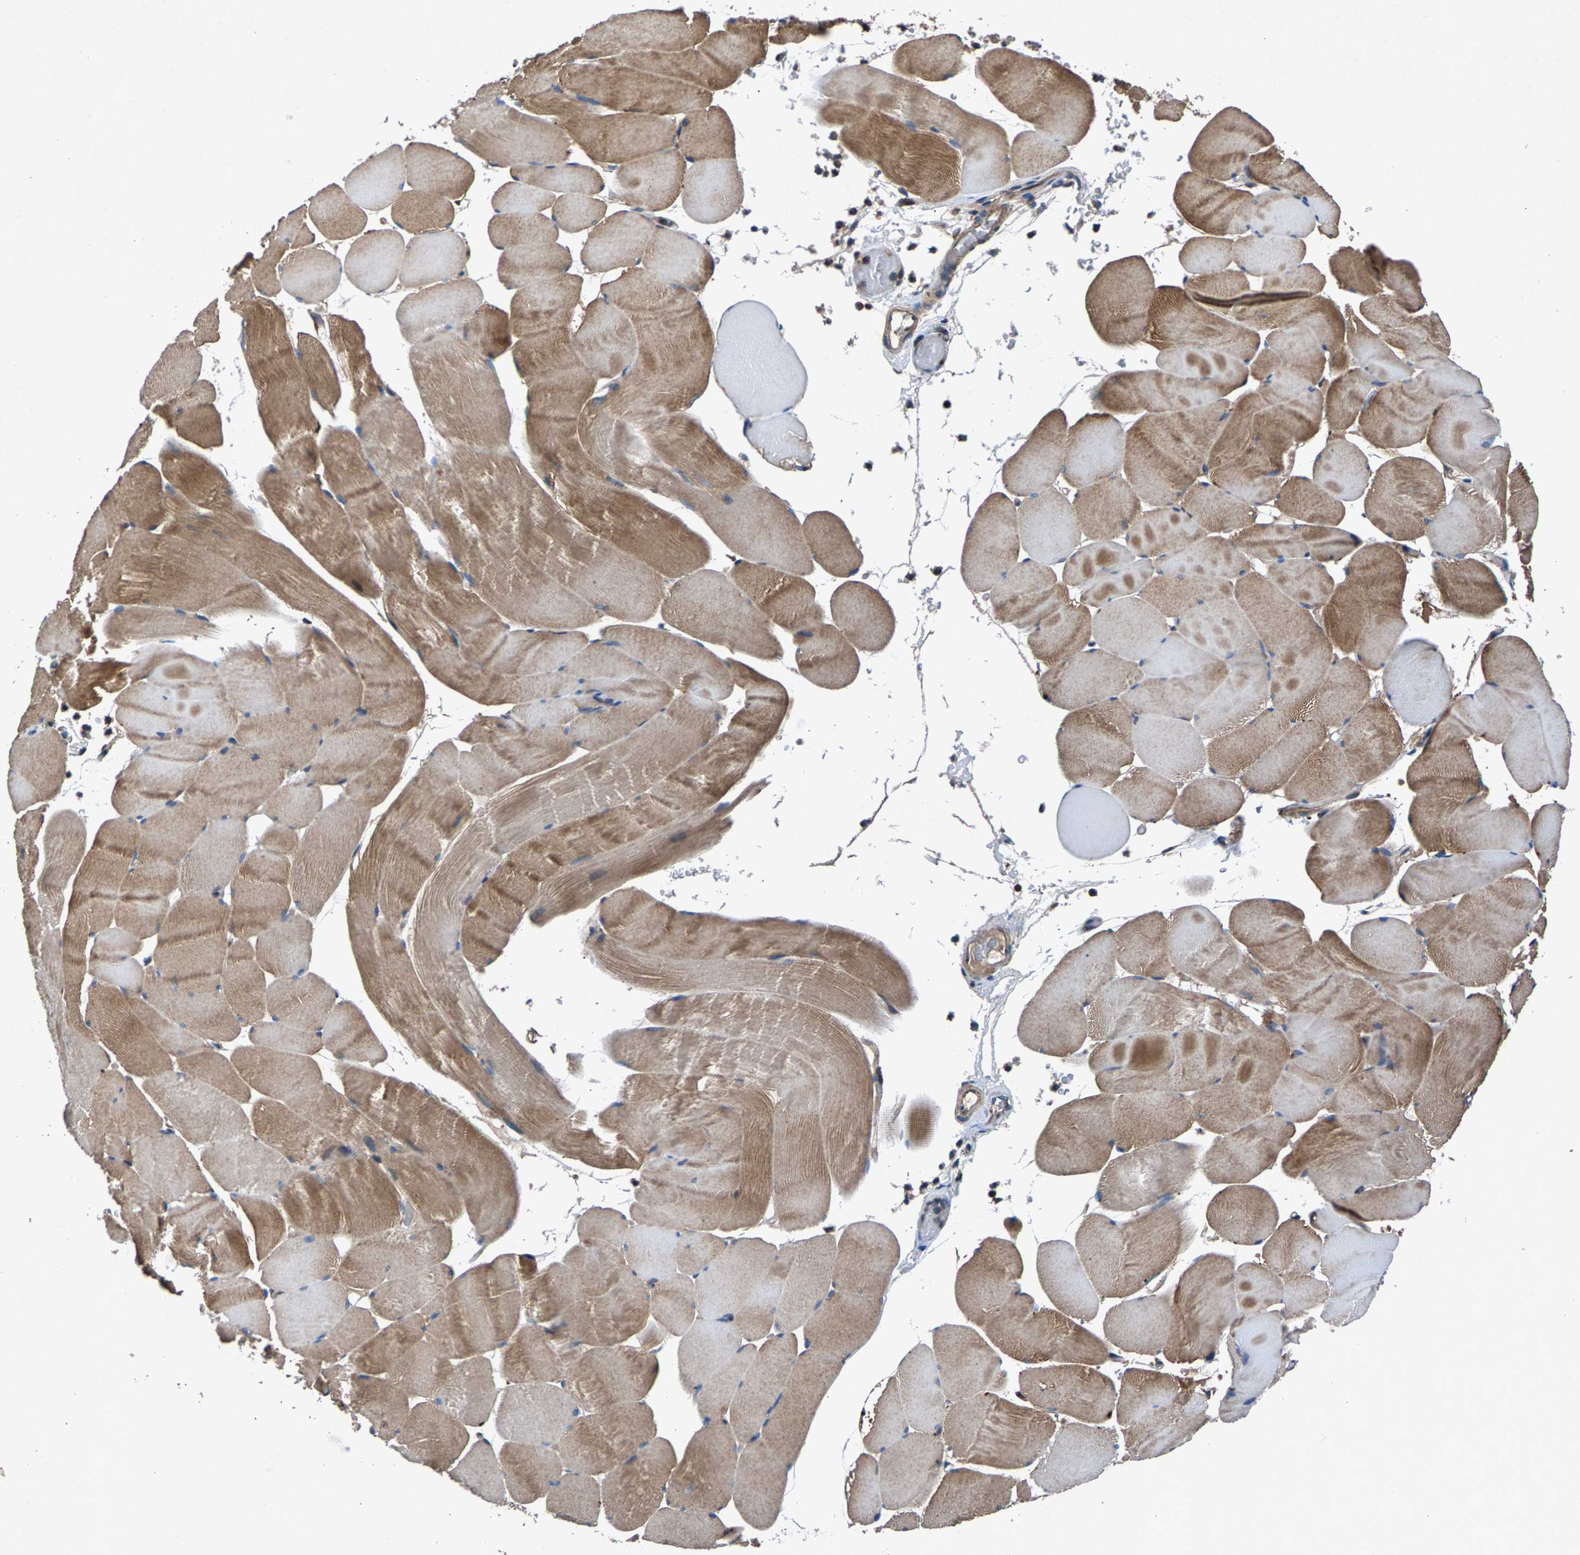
{"staining": {"intensity": "moderate", "quantity": "25%-75%", "location": "cytoplasmic/membranous"}, "tissue": "skeletal muscle", "cell_type": "Myocytes", "image_type": "normal", "snomed": [{"axis": "morphology", "description": "Normal tissue, NOS"}, {"axis": "topography", "description": "Skeletal muscle"}], "caption": "Myocytes display medium levels of moderate cytoplasmic/membranous staining in approximately 25%-75% of cells in normal skeletal muscle. (Stains: DAB in brown, nuclei in blue, Microscopy: brightfield microscopy at high magnification).", "gene": "LPCAT1", "patient": {"sex": "male", "age": 62}}